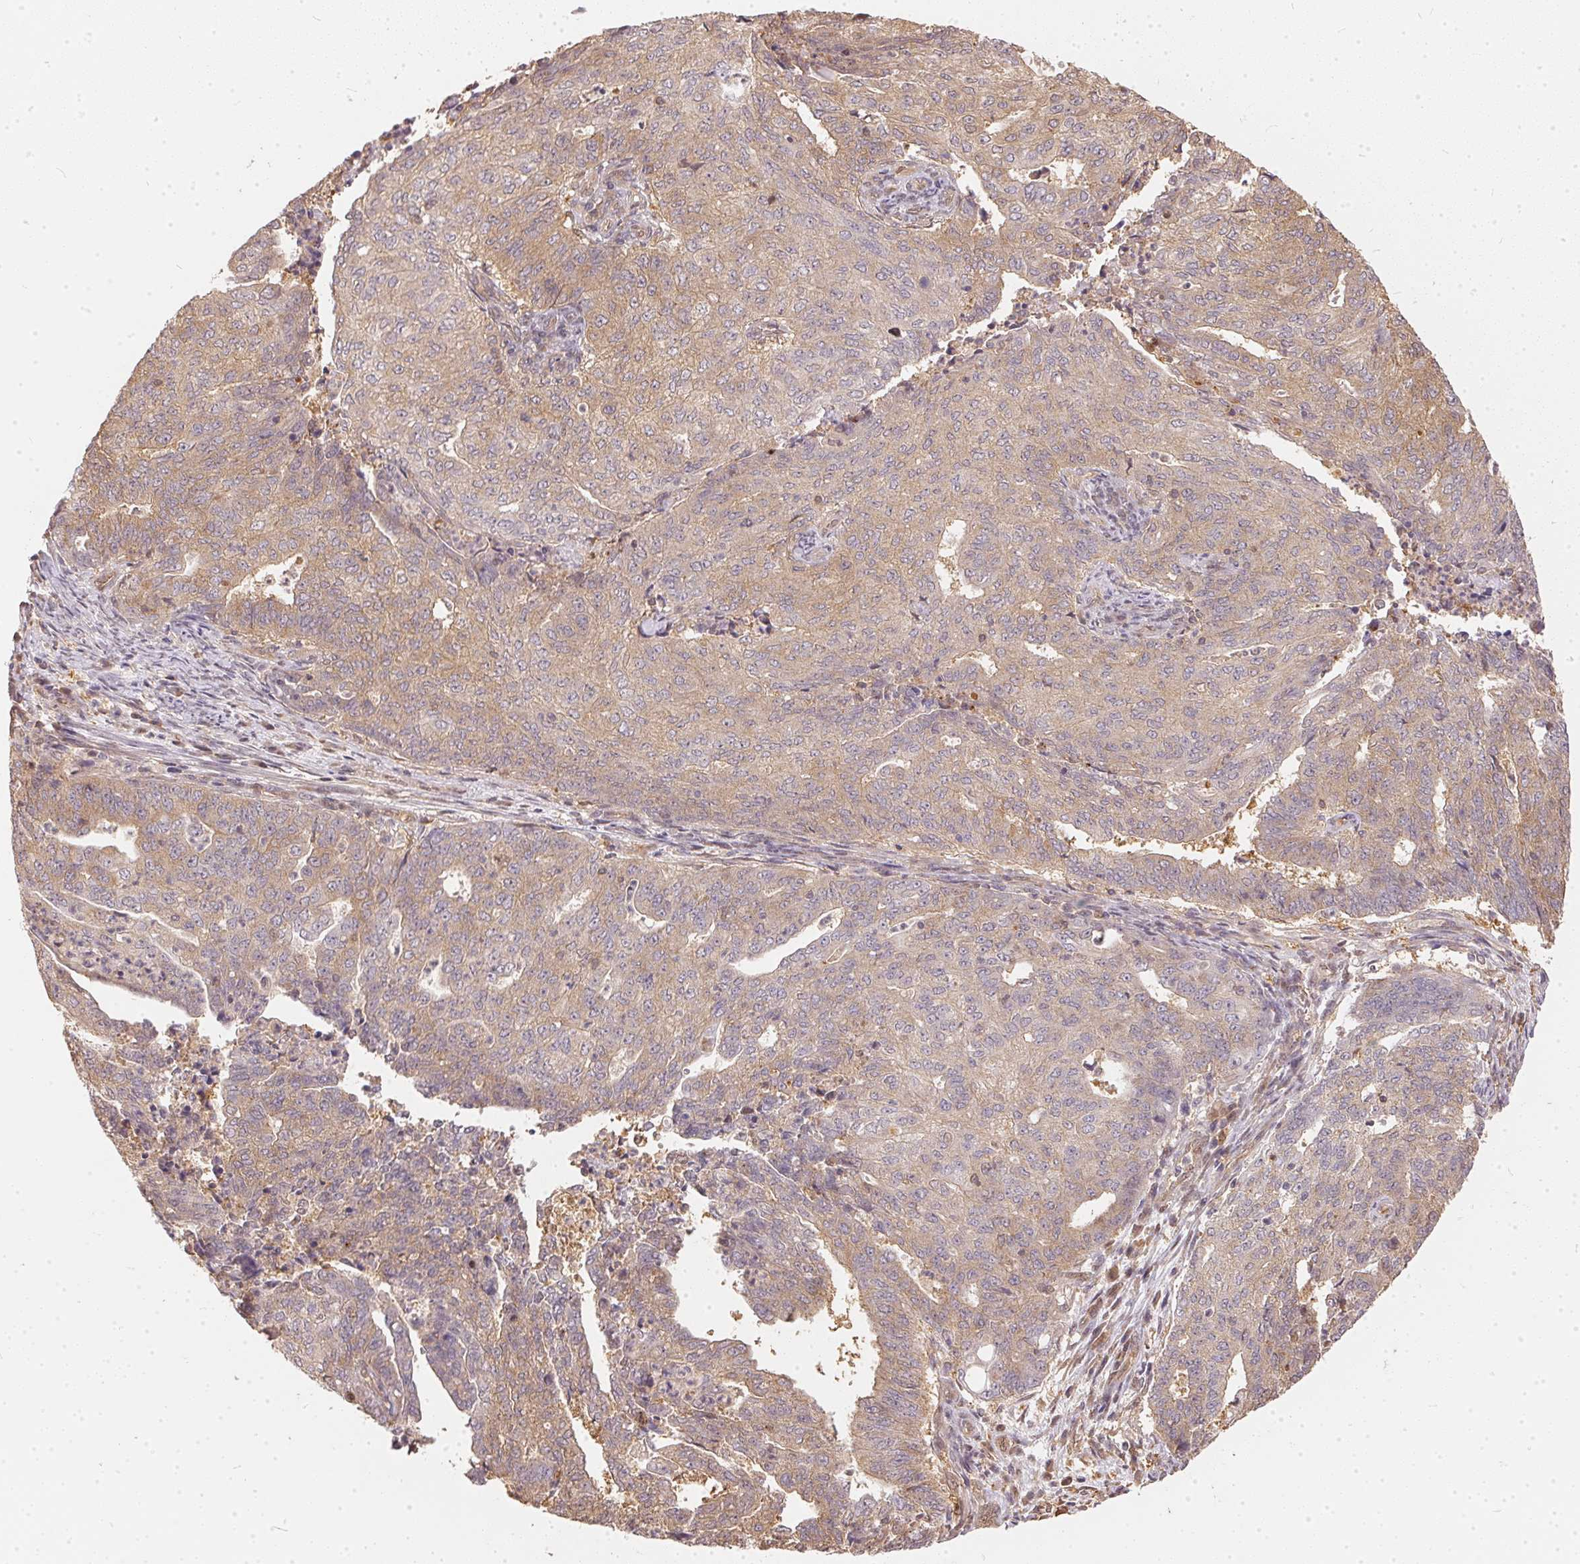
{"staining": {"intensity": "weak", "quantity": "25%-75%", "location": "cytoplasmic/membranous"}, "tissue": "endometrial cancer", "cell_type": "Tumor cells", "image_type": "cancer", "snomed": [{"axis": "morphology", "description": "Adenocarcinoma, NOS"}, {"axis": "topography", "description": "Endometrium"}], "caption": "Endometrial cancer was stained to show a protein in brown. There is low levels of weak cytoplasmic/membranous expression in about 25%-75% of tumor cells.", "gene": "BLMH", "patient": {"sex": "female", "age": 82}}